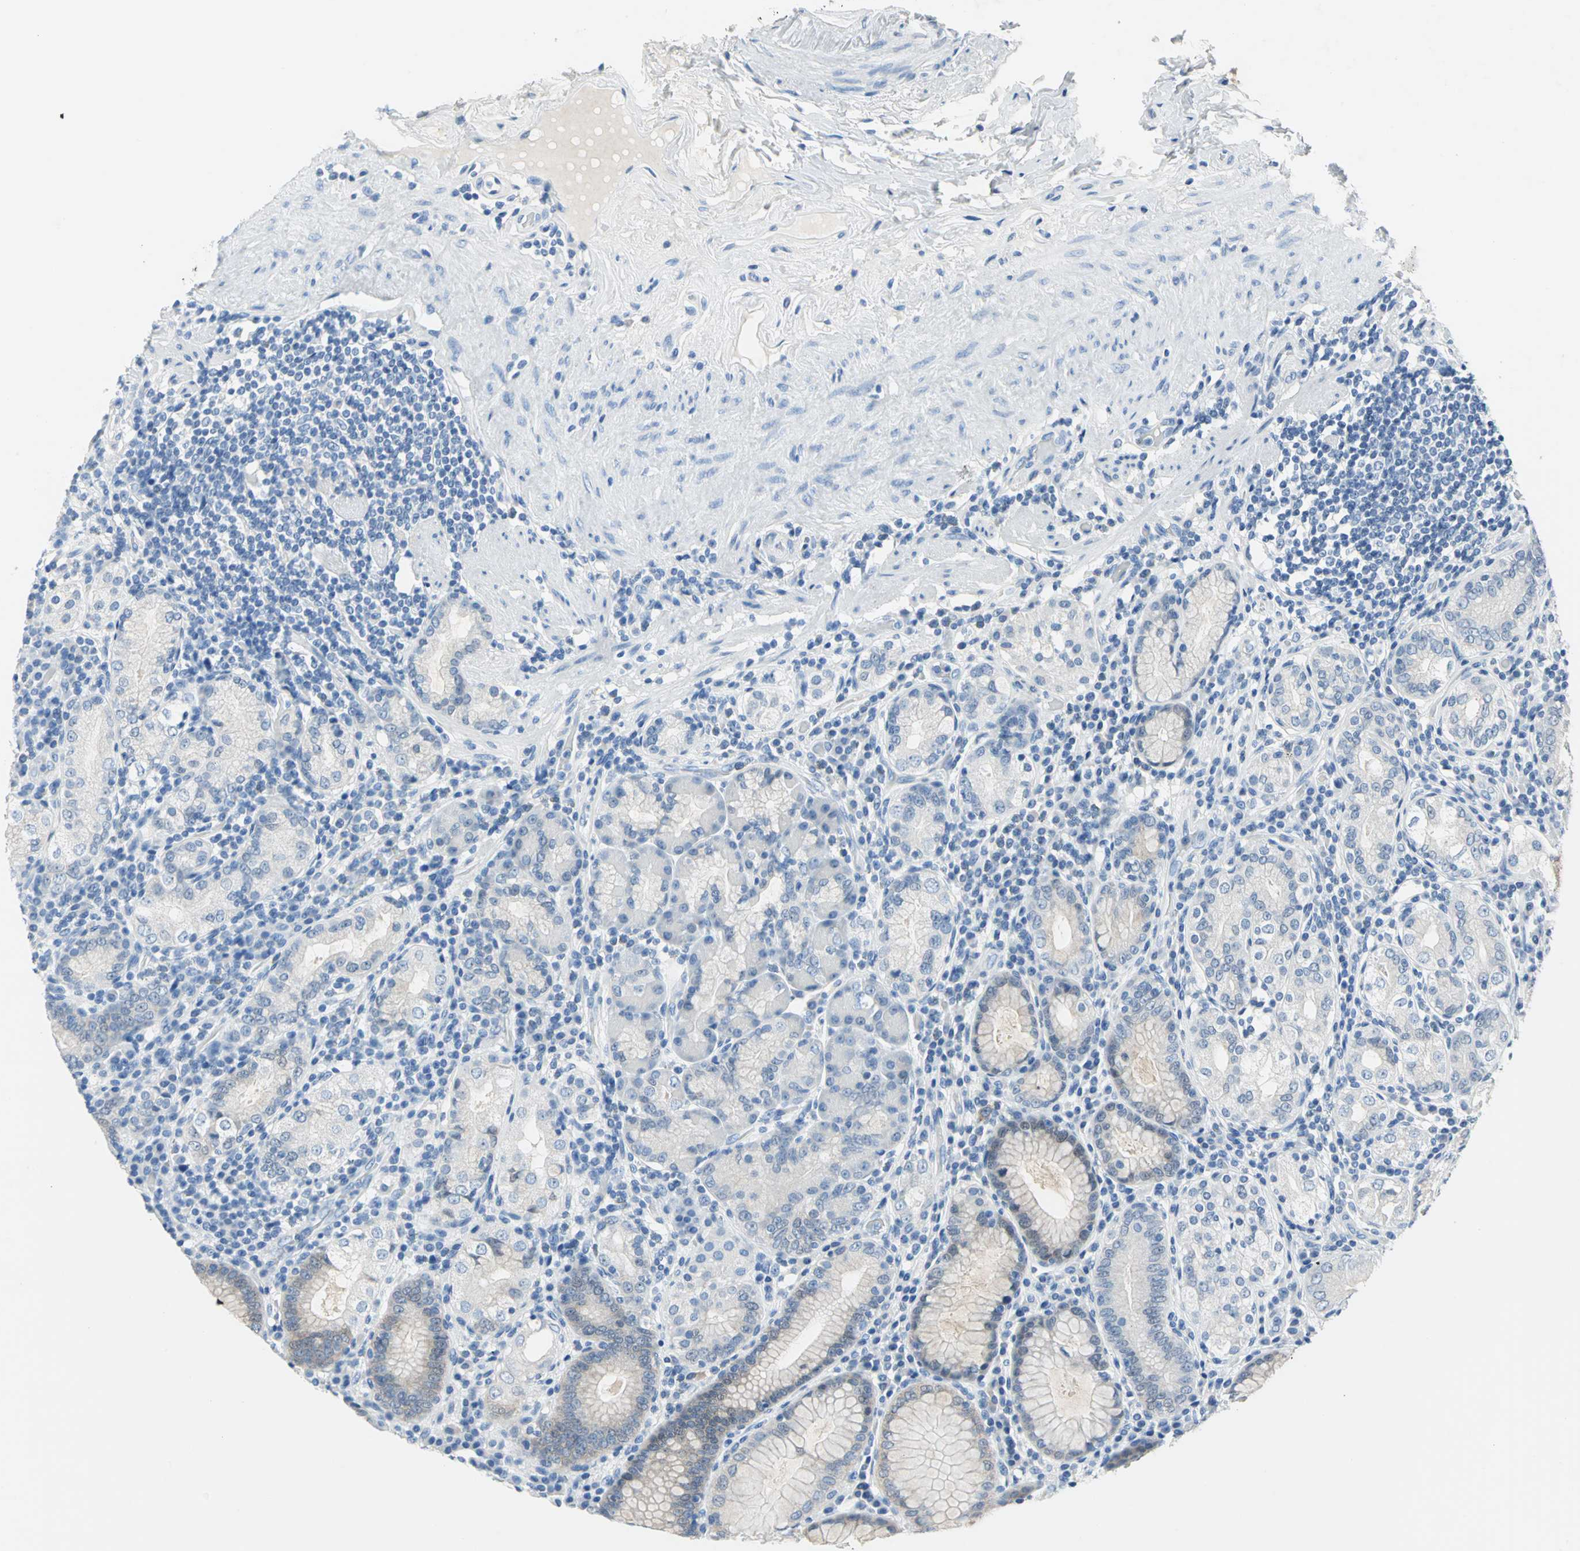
{"staining": {"intensity": "weak", "quantity": ">75%", "location": "cytoplasmic/membranous"}, "tissue": "stomach", "cell_type": "Glandular cells", "image_type": "normal", "snomed": [{"axis": "morphology", "description": "Normal tissue, NOS"}, {"axis": "topography", "description": "Stomach, lower"}], "caption": "Immunohistochemical staining of unremarkable human stomach displays >75% levels of weak cytoplasmic/membranous protein positivity in about >75% of glandular cells.", "gene": "SFN", "patient": {"sex": "female", "age": 76}}